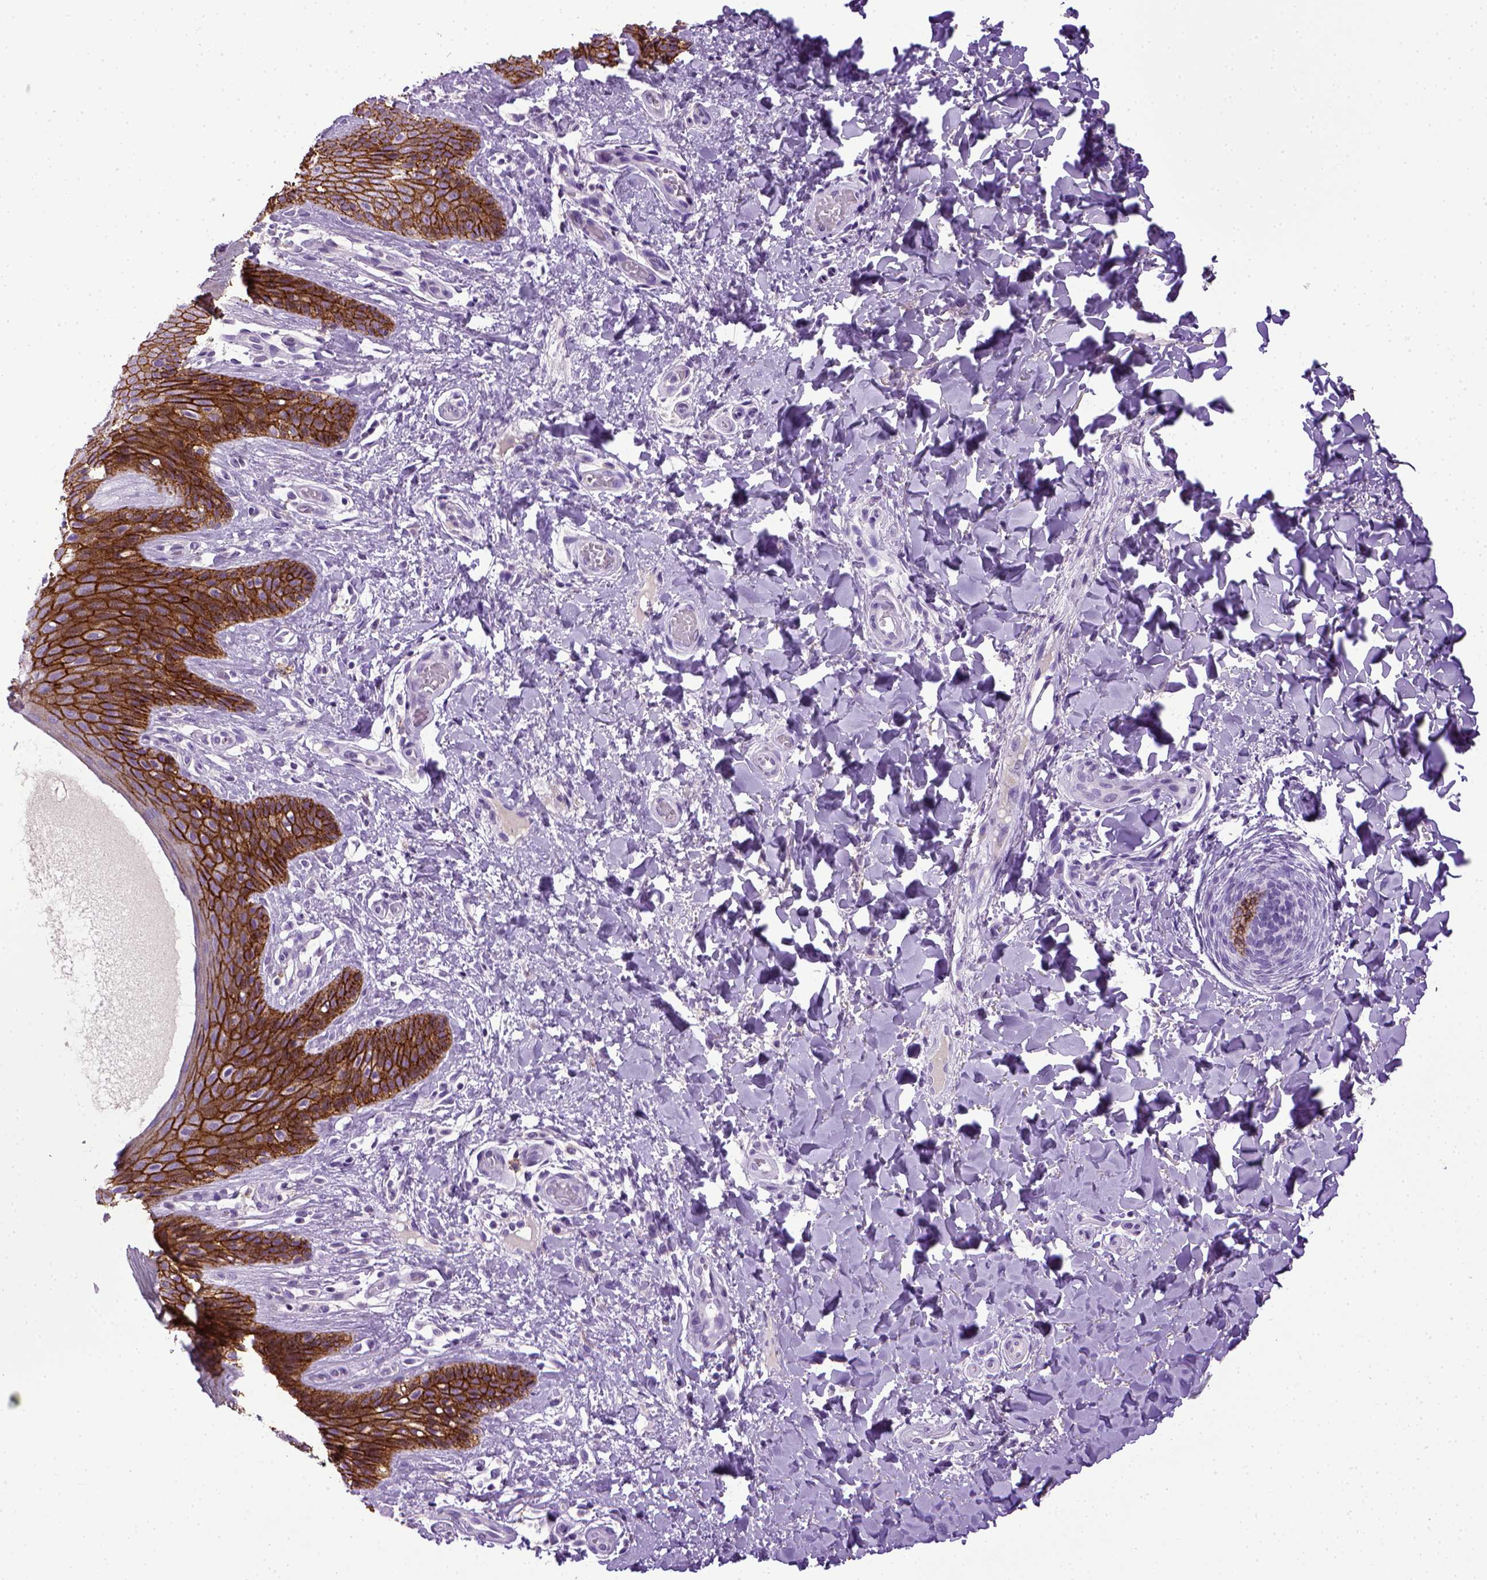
{"staining": {"intensity": "strong", "quantity": ">75%", "location": "cytoplasmic/membranous"}, "tissue": "skin", "cell_type": "Epidermal cells", "image_type": "normal", "snomed": [{"axis": "morphology", "description": "Normal tissue, NOS"}, {"axis": "topography", "description": "Anal"}], "caption": "High-magnification brightfield microscopy of unremarkable skin stained with DAB (3,3'-diaminobenzidine) (brown) and counterstained with hematoxylin (blue). epidermal cells exhibit strong cytoplasmic/membranous staining is seen in approximately>75% of cells.", "gene": "CDH1", "patient": {"sex": "male", "age": 36}}